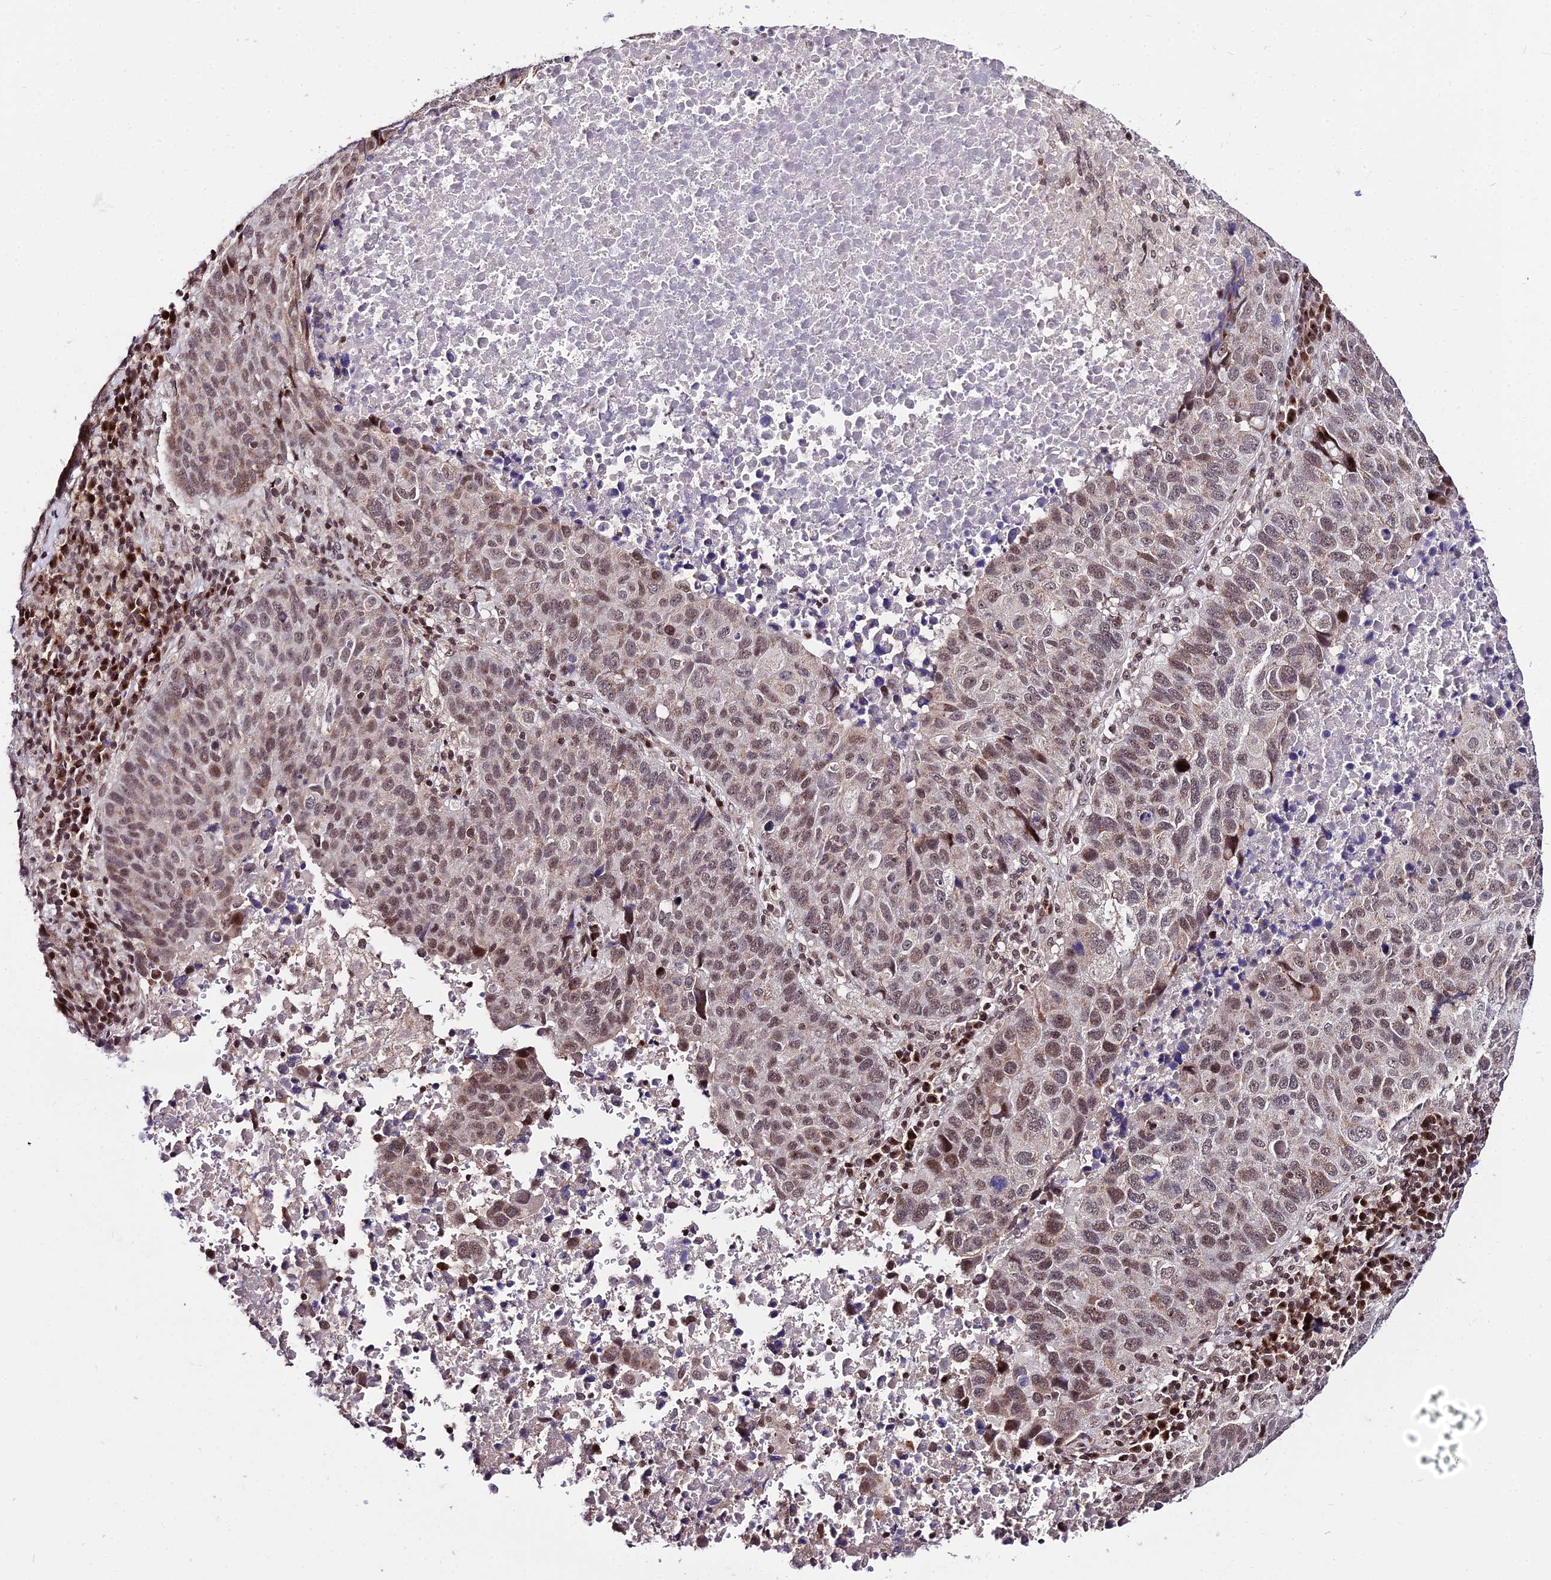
{"staining": {"intensity": "moderate", "quantity": ">75%", "location": "nuclear"}, "tissue": "lung cancer", "cell_type": "Tumor cells", "image_type": "cancer", "snomed": [{"axis": "morphology", "description": "Squamous cell carcinoma, NOS"}, {"axis": "topography", "description": "Lung"}], "caption": "Squamous cell carcinoma (lung) tissue shows moderate nuclear staining in approximately >75% of tumor cells (Stains: DAB (3,3'-diaminobenzidine) in brown, nuclei in blue, Microscopy: brightfield microscopy at high magnification).", "gene": "CIB3", "patient": {"sex": "male", "age": 73}}